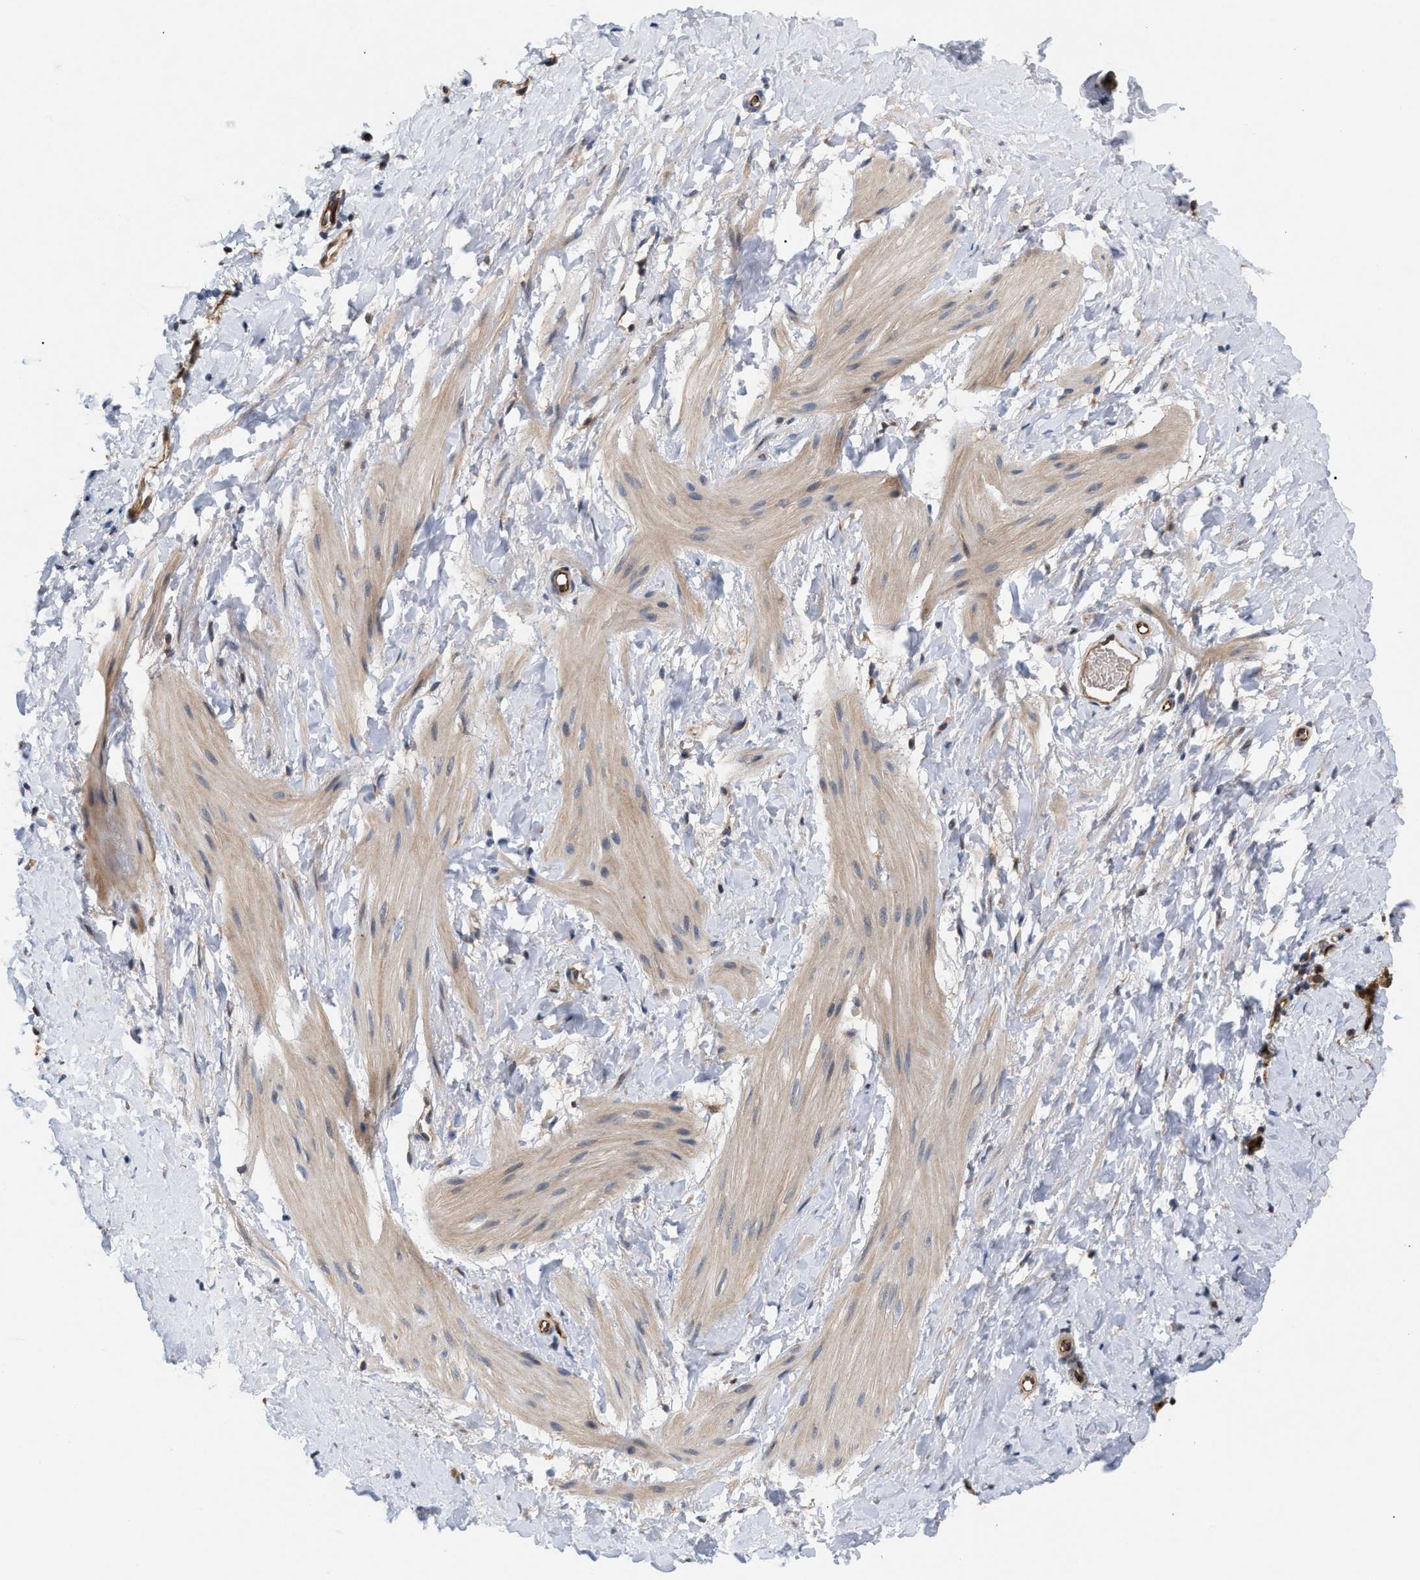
{"staining": {"intensity": "weak", "quantity": ">75%", "location": "cytoplasmic/membranous"}, "tissue": "smooth muscle", "cell_type": "Smooth muscle cells", "image_type": "normal", "snomed": [{"axis": "morphology", "description": "Normal tissue, NOS"}, {"axis": "topography", "description": "Smooth muscle"}], "caption": "The histopathology image exhibits immunohistochemical staining of unremarkable smooth muscle. There is weak cytoplasmic/membranous positivity is present in about >75% of smooth muscle cells. (DAB (3,3'-diaminobenzidine) IHC, brown staining for protein, blue staining for nuclei).", "gene": "GLOD4", "patient": {"sex": "male", "age": 16}}